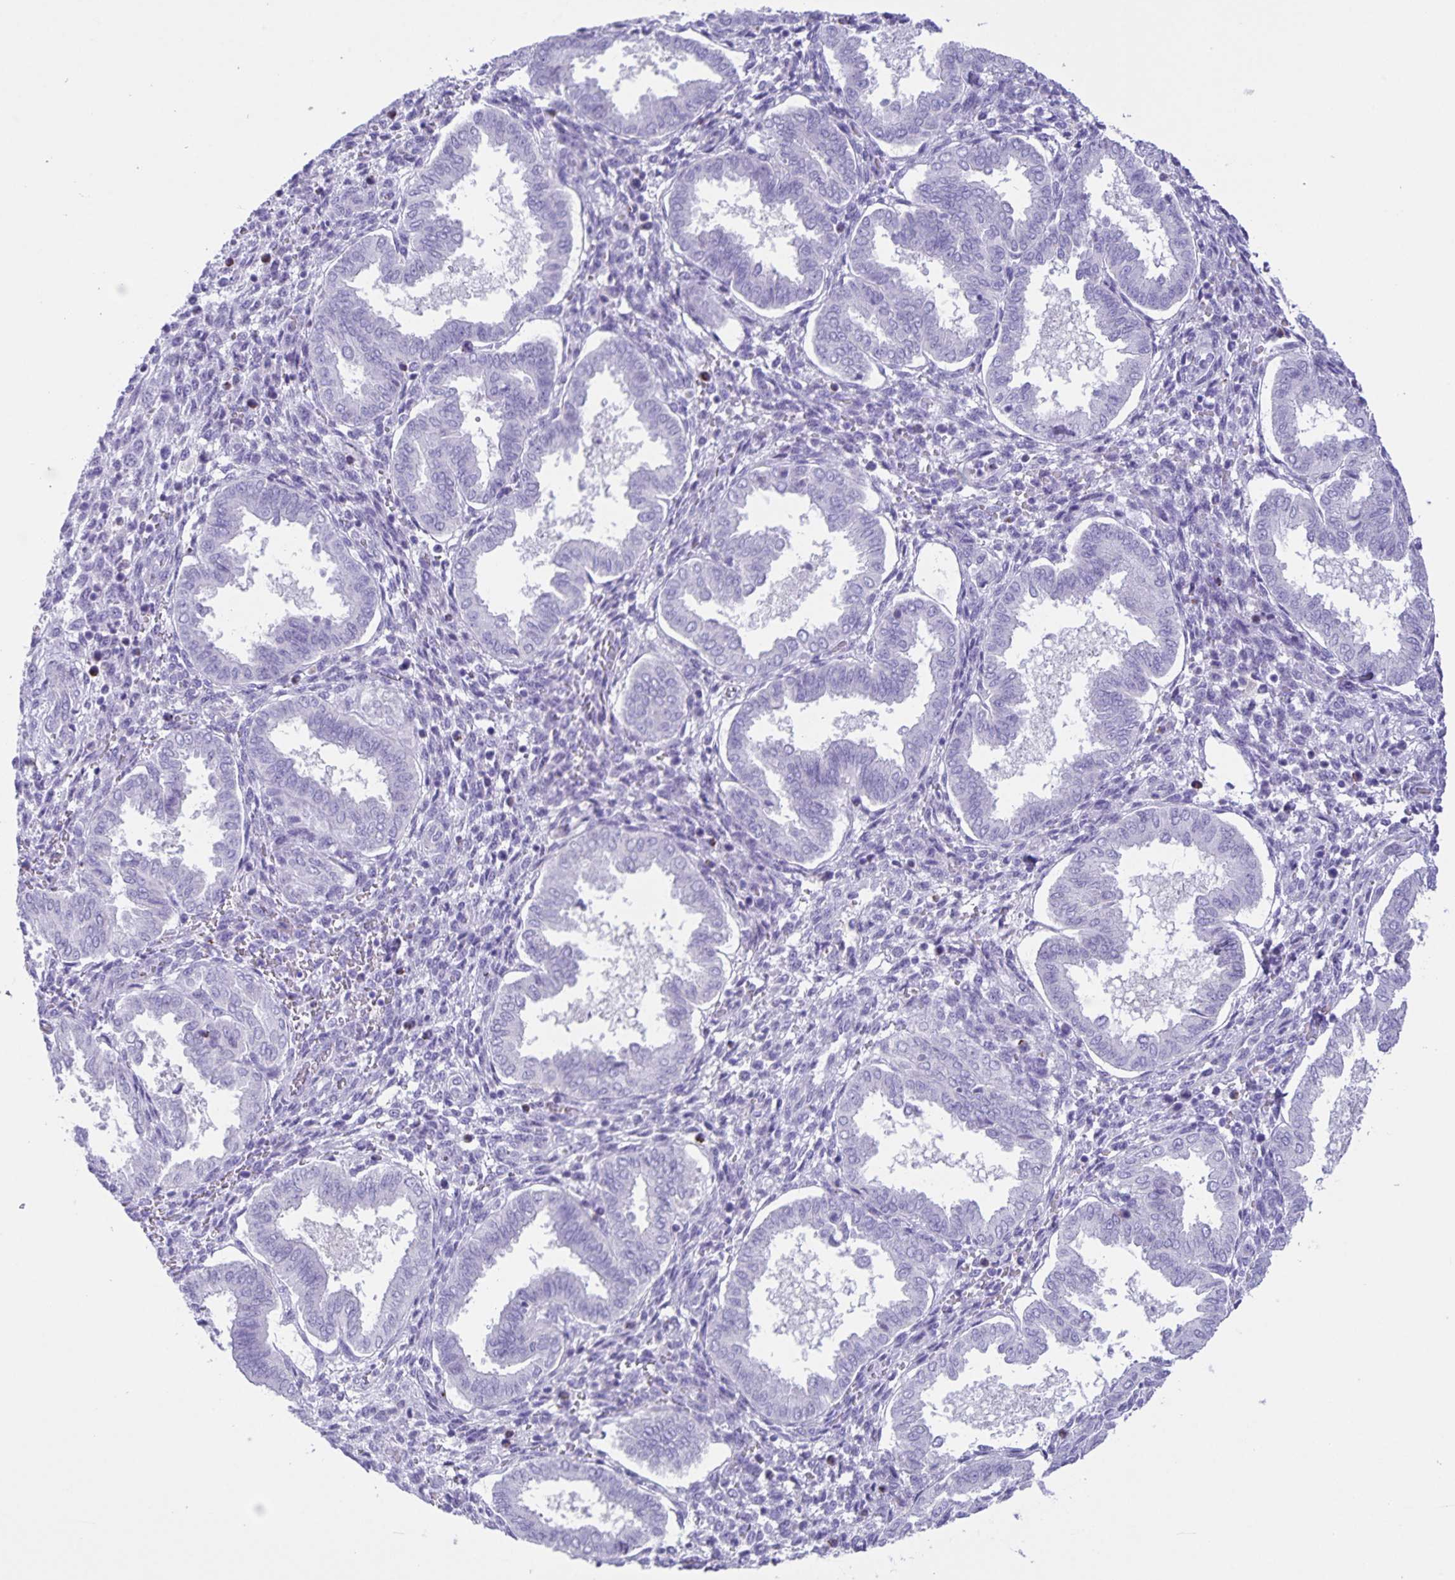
{"staining": {"intensity": "negative", "quantity": "none", "location": "none"}, "tissue": "endometrium", "cell_type": "Cells in endometrial stroma", "image_type": "normal", "snomed": [{"axis": "morphology", "description": "Normal tissue, NOS"}, {"axis": "topography", "description": "Endometrium"}], "caption": "Immunohistochemistry of normal human endometrium demonstrates no staining in cells in endometrial stroma.", "gene": "UBQLN3", "patient": {"sex": "female", "age": 24}}